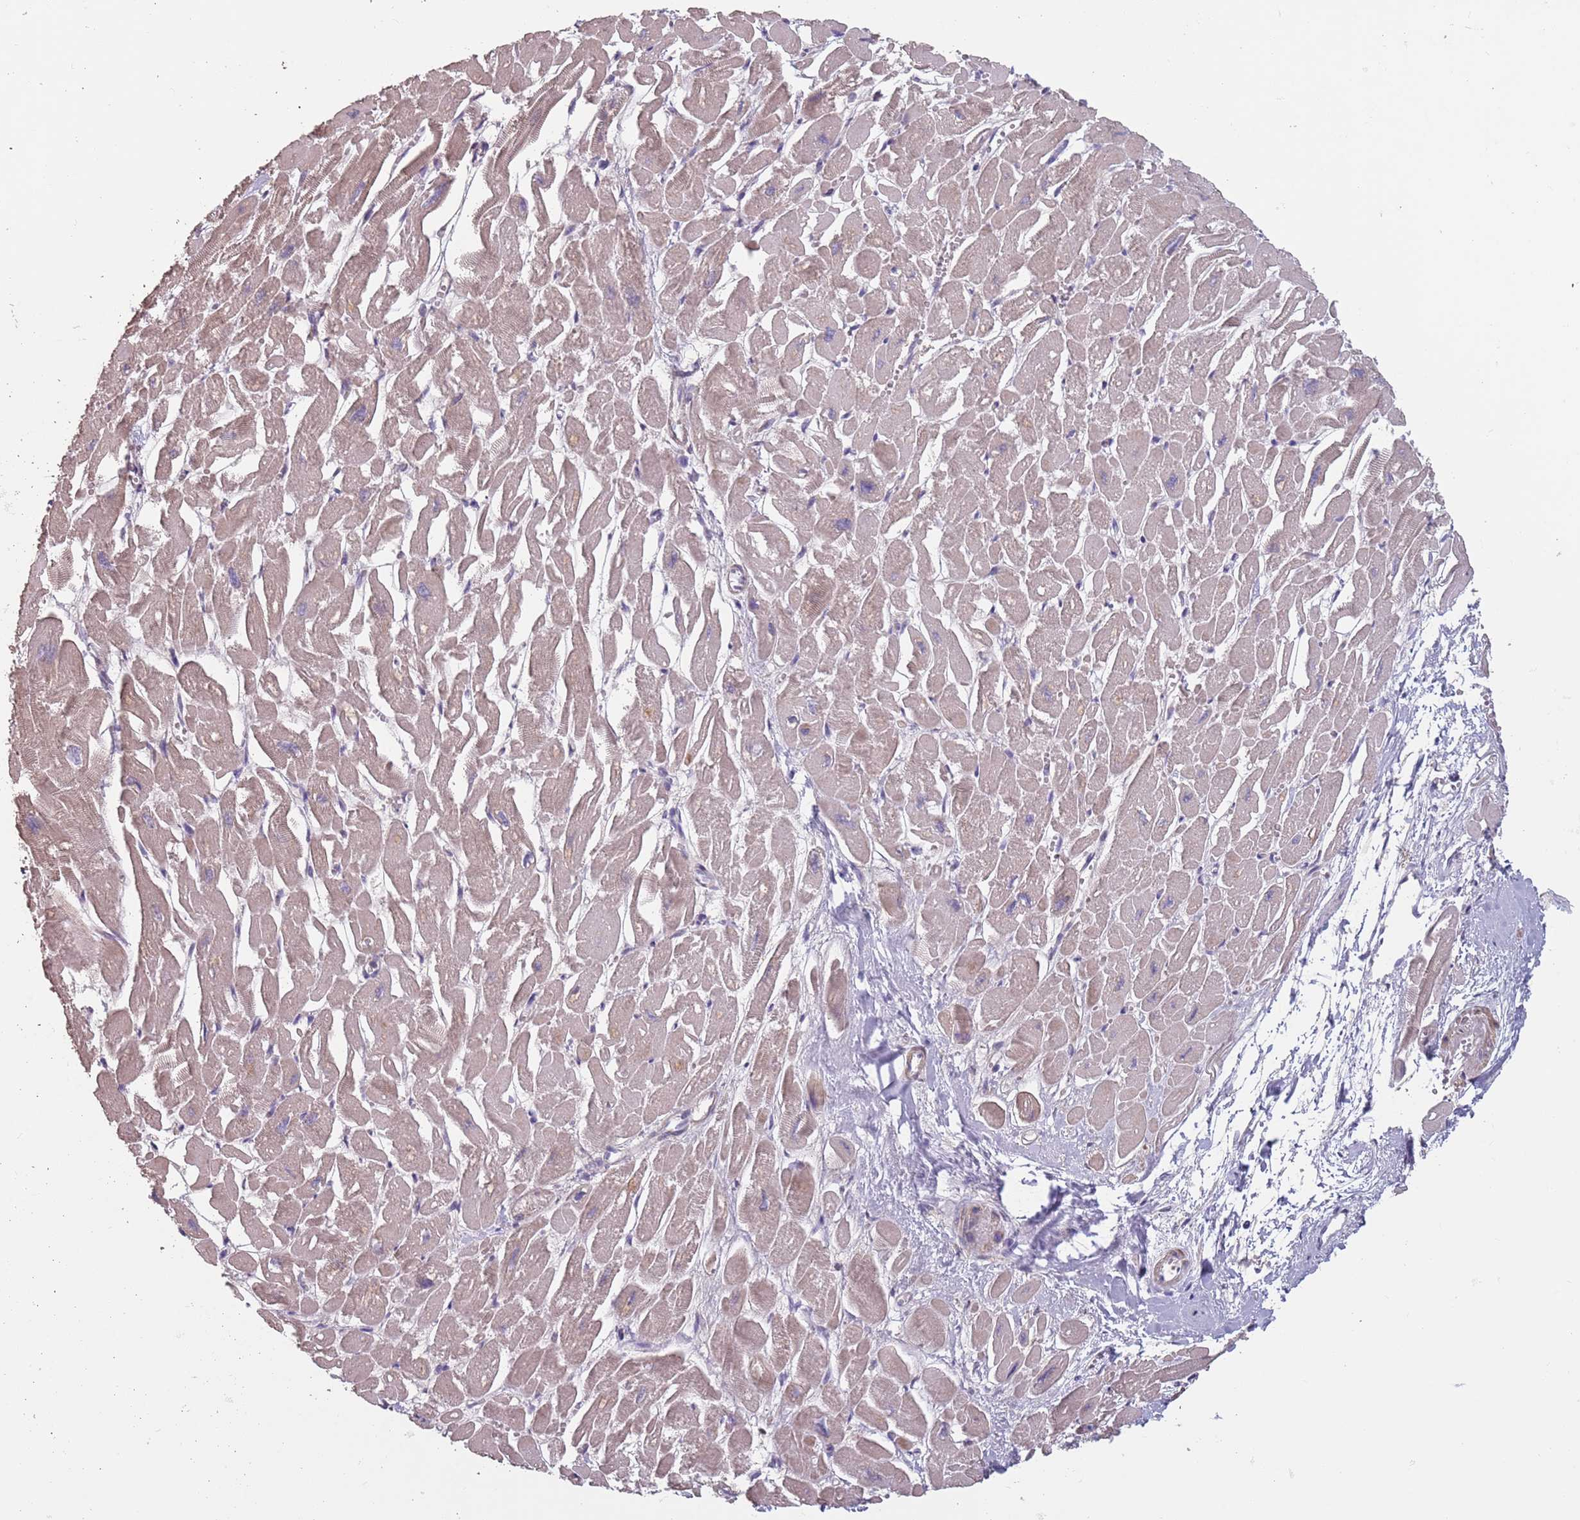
{"staining": {"intensity": "weak", "quantity": ">75%", "location": "cytoplasmic/membranous"}, "tissue": "heart muscle", "cell_type": "Cardiomyocytes", "image_type": "normal", "snomed": [{"axis": "morphology", "description": "Normal tissue, NOS"}, {"axis": "topography", "description": "Heart"}], "caption": "An immunohistochemistry (IHC) image of benign tissue is shown. Protein staining in brown shows weak cytoplasmic/membranous positivity in heart muscle within cardiomyocytes.", "gene": "MBD3L1", "patient": {"sex": "male", "age": 54}}